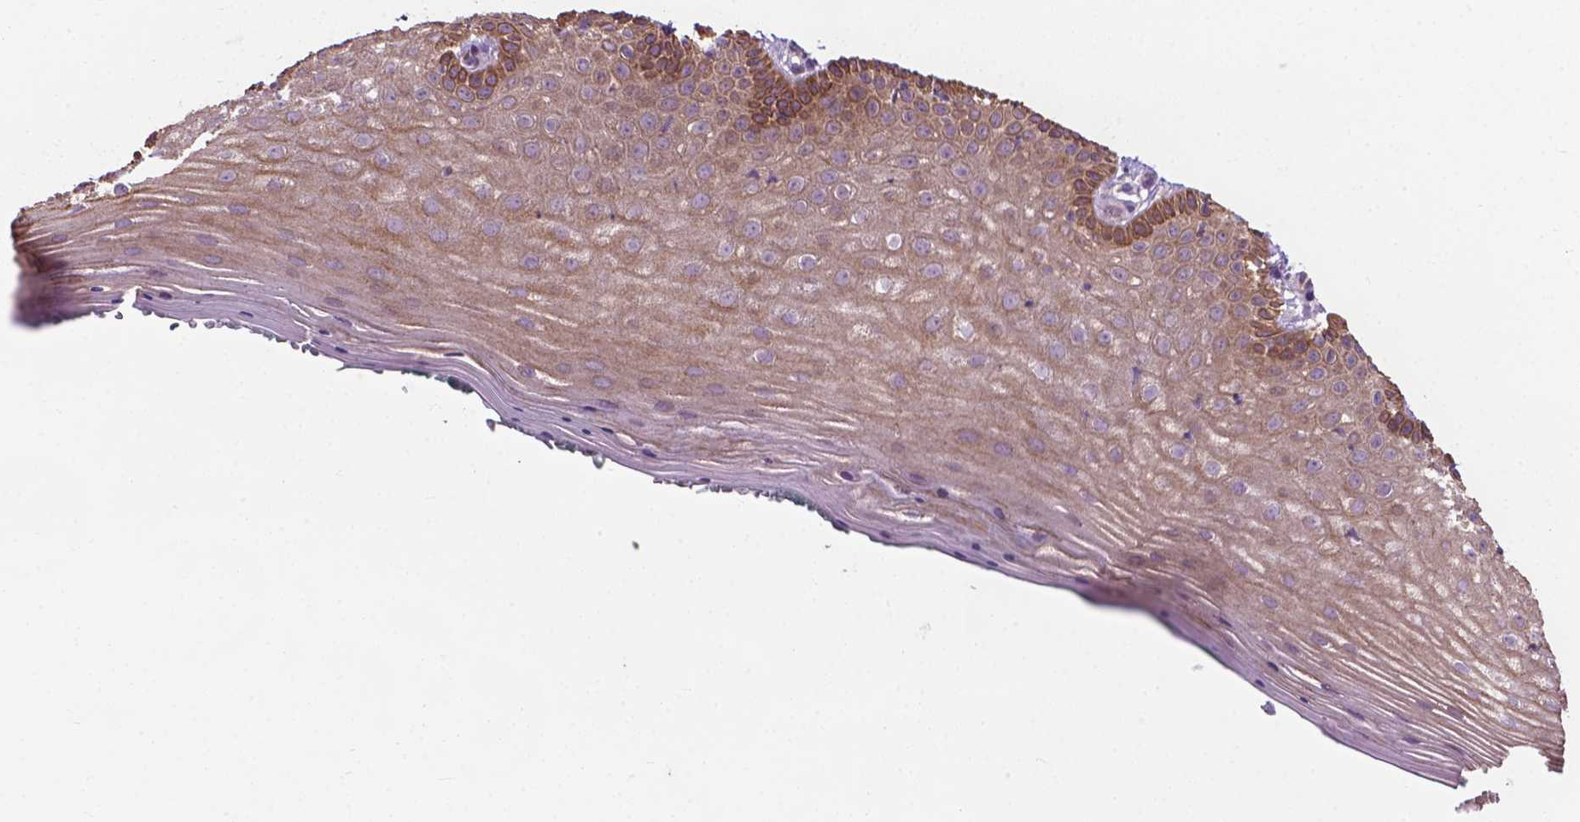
{"staining": {"intensity": "moderate", "quantity": ">75%", "location": "cytoplasmic/membranous"}, "tissue": "vagina", "cell_type": "Squamous epithelial cells", "image_type": "normal", "snomed": [{"axis": "morphology", "description": "Normal tissue, NOS"}, {"axis": "topography", "description": "Vagina"}], "caption": "Vagina stained with DAB (3,3'-diaminobenzidine) immunohistochemistry reveals medium levels of moderate cytoplasmic/membranous staining in about >75% of squamous epithelial cells.", "gene": "MZT1", "patient": {"sex": "female", "age": 45}}